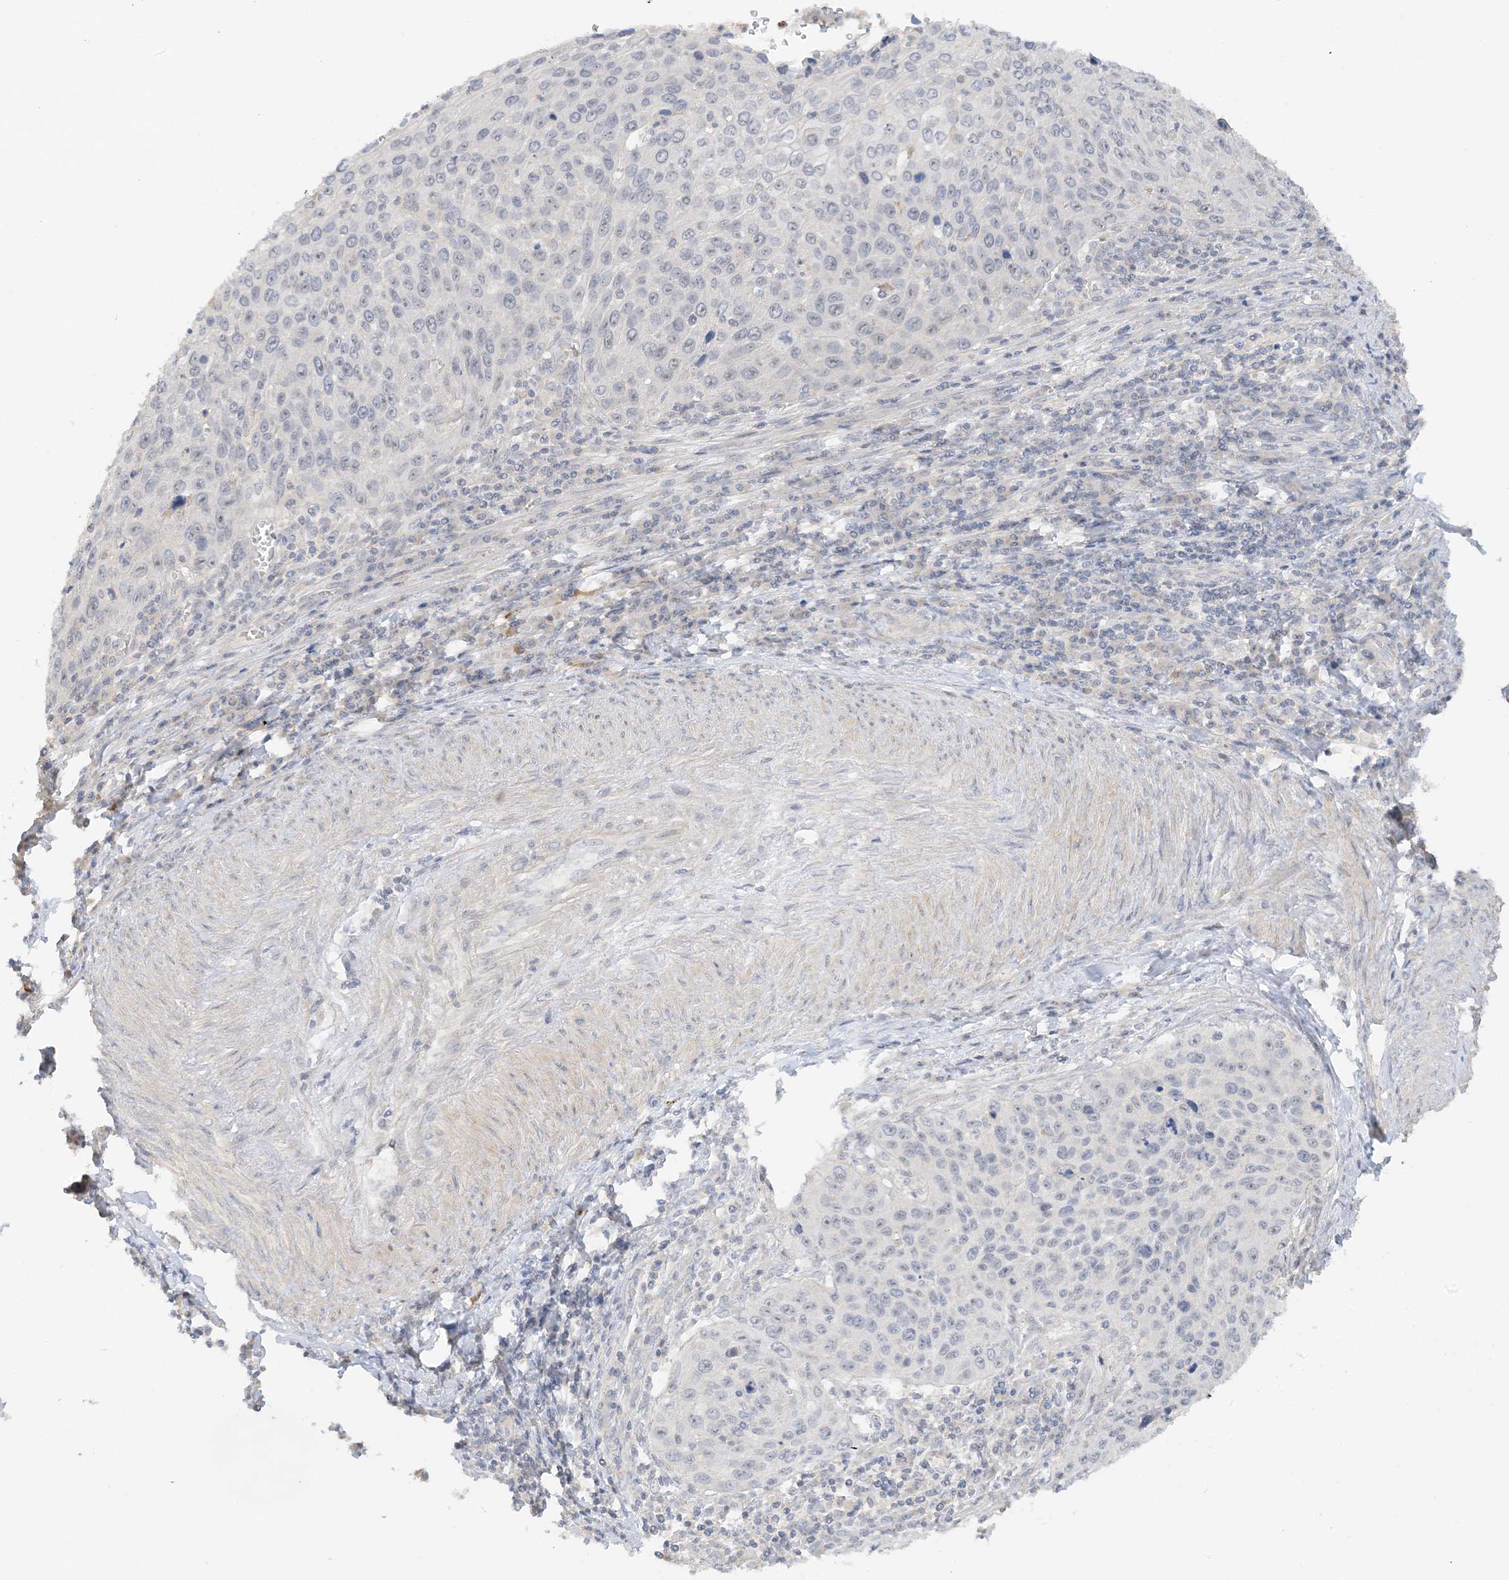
{"staining": {"intensity": "negative", "quantity": "none", "location": "none"}, "tissue": "cervical cancer", "cell_type": "Tumor cells", "image_type": "cancer", "snomed": [{"axis": "morphology", "description": "Squamous cell carcinoma, NOS"}, {"axis": "topography", "description": "Cervix"}], "caption": "Immunohistochemistry of squamous cell carcinoma (cervical) exhibits no positivity in tumor cells.", "gene": "ETAA1", "patient": {"sex": "female", "age": 32}}